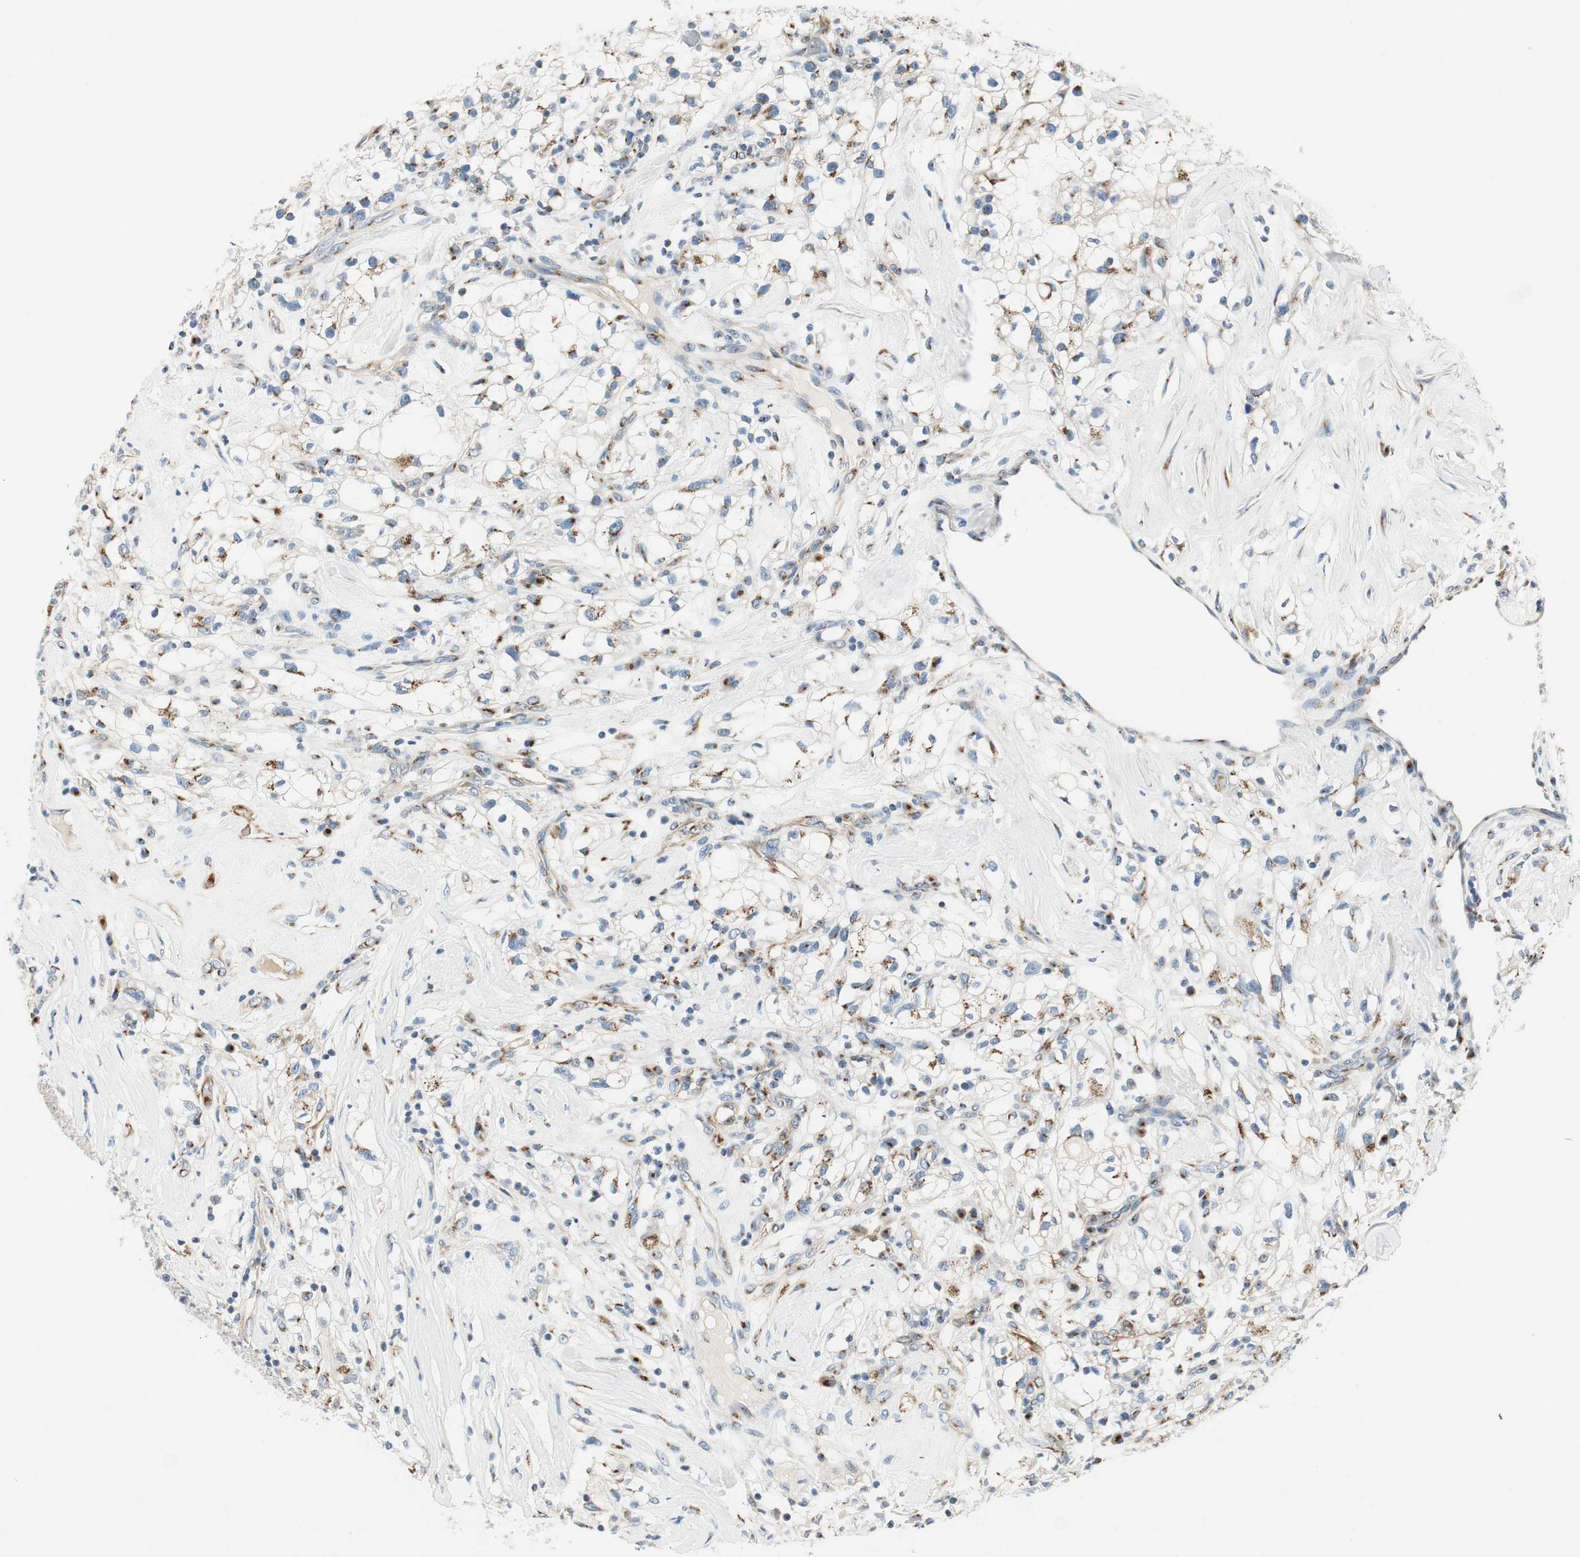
{"staining": {"intensity": "moderate", "quantity": "25%-75%", "location": "cytoplasmic/membranous"}, "tissue": "renal cancer", "cell_type": "Tumor cells", "image_type": "cancer", "snomed": [{"axis": "morphology", "description": "Adenocarcinoma, NOS"}, {"axis": "topography", "description": "Kidney"}], "caption": "The immunohistochemical stain highlights moderate cytoplasmic/membranous positivity in tumor cells of renal adenocarcinoma tissue.", "gene": "TMF1", "patient": {"sex": "female", "age": 60}}